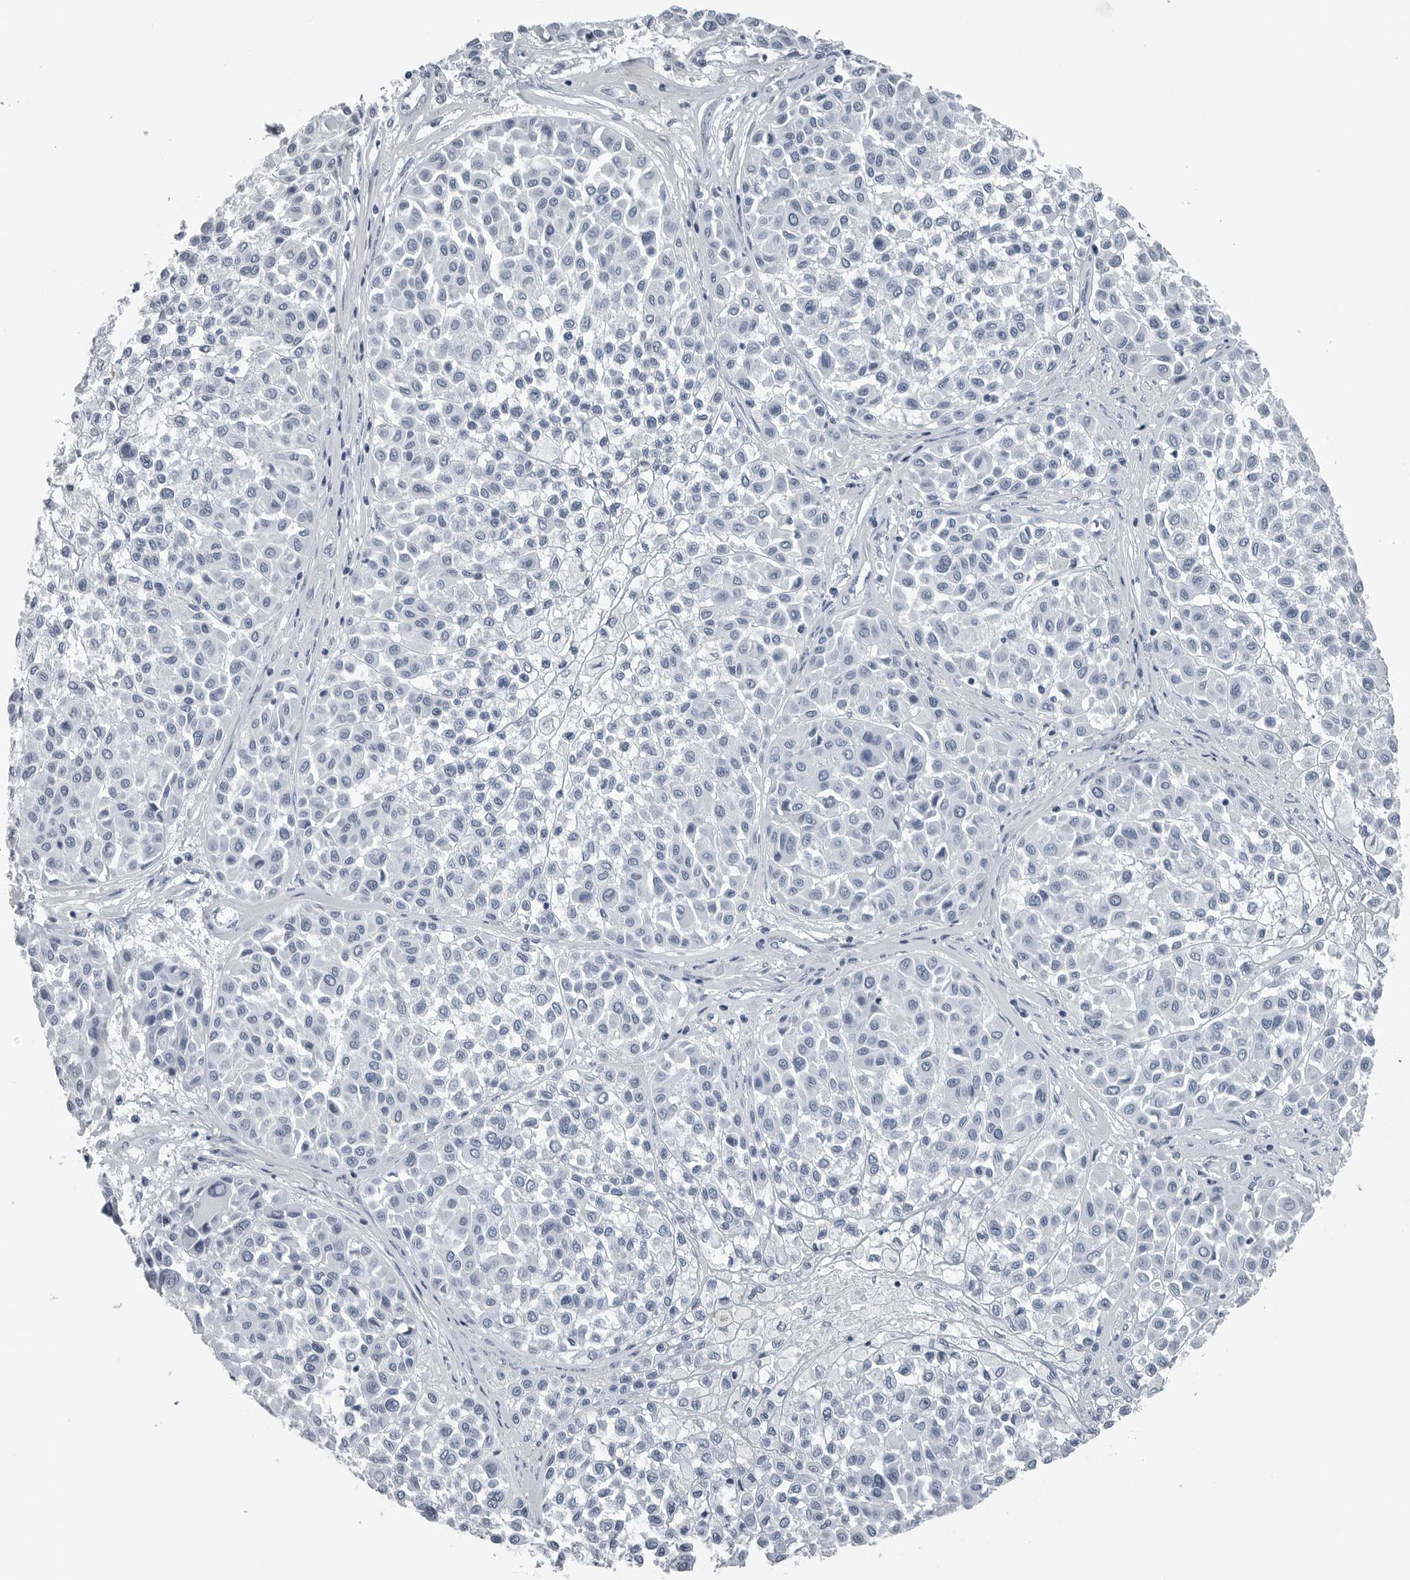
{"staining": {"intensity": "negative", "quantity": "none", "location": "none"}, "tissue": "melanoma", "cell_type": "Tumor cells", "image_type": "cancer", "snomed": [{"axis": "morphology", "description": "Malignant melanoma, Metastatic site"}, {"axis": "topography", "description": "Soft tissue"}], "caption": "DAB (3,3'-diaminobenzidine) immunohistochemical staining of malignant melanoma (metastatic site) demonstrates no significant expression in tumor cells.", "gene": "SPINK1", "patient": {"sex": "male", "age": 41}}